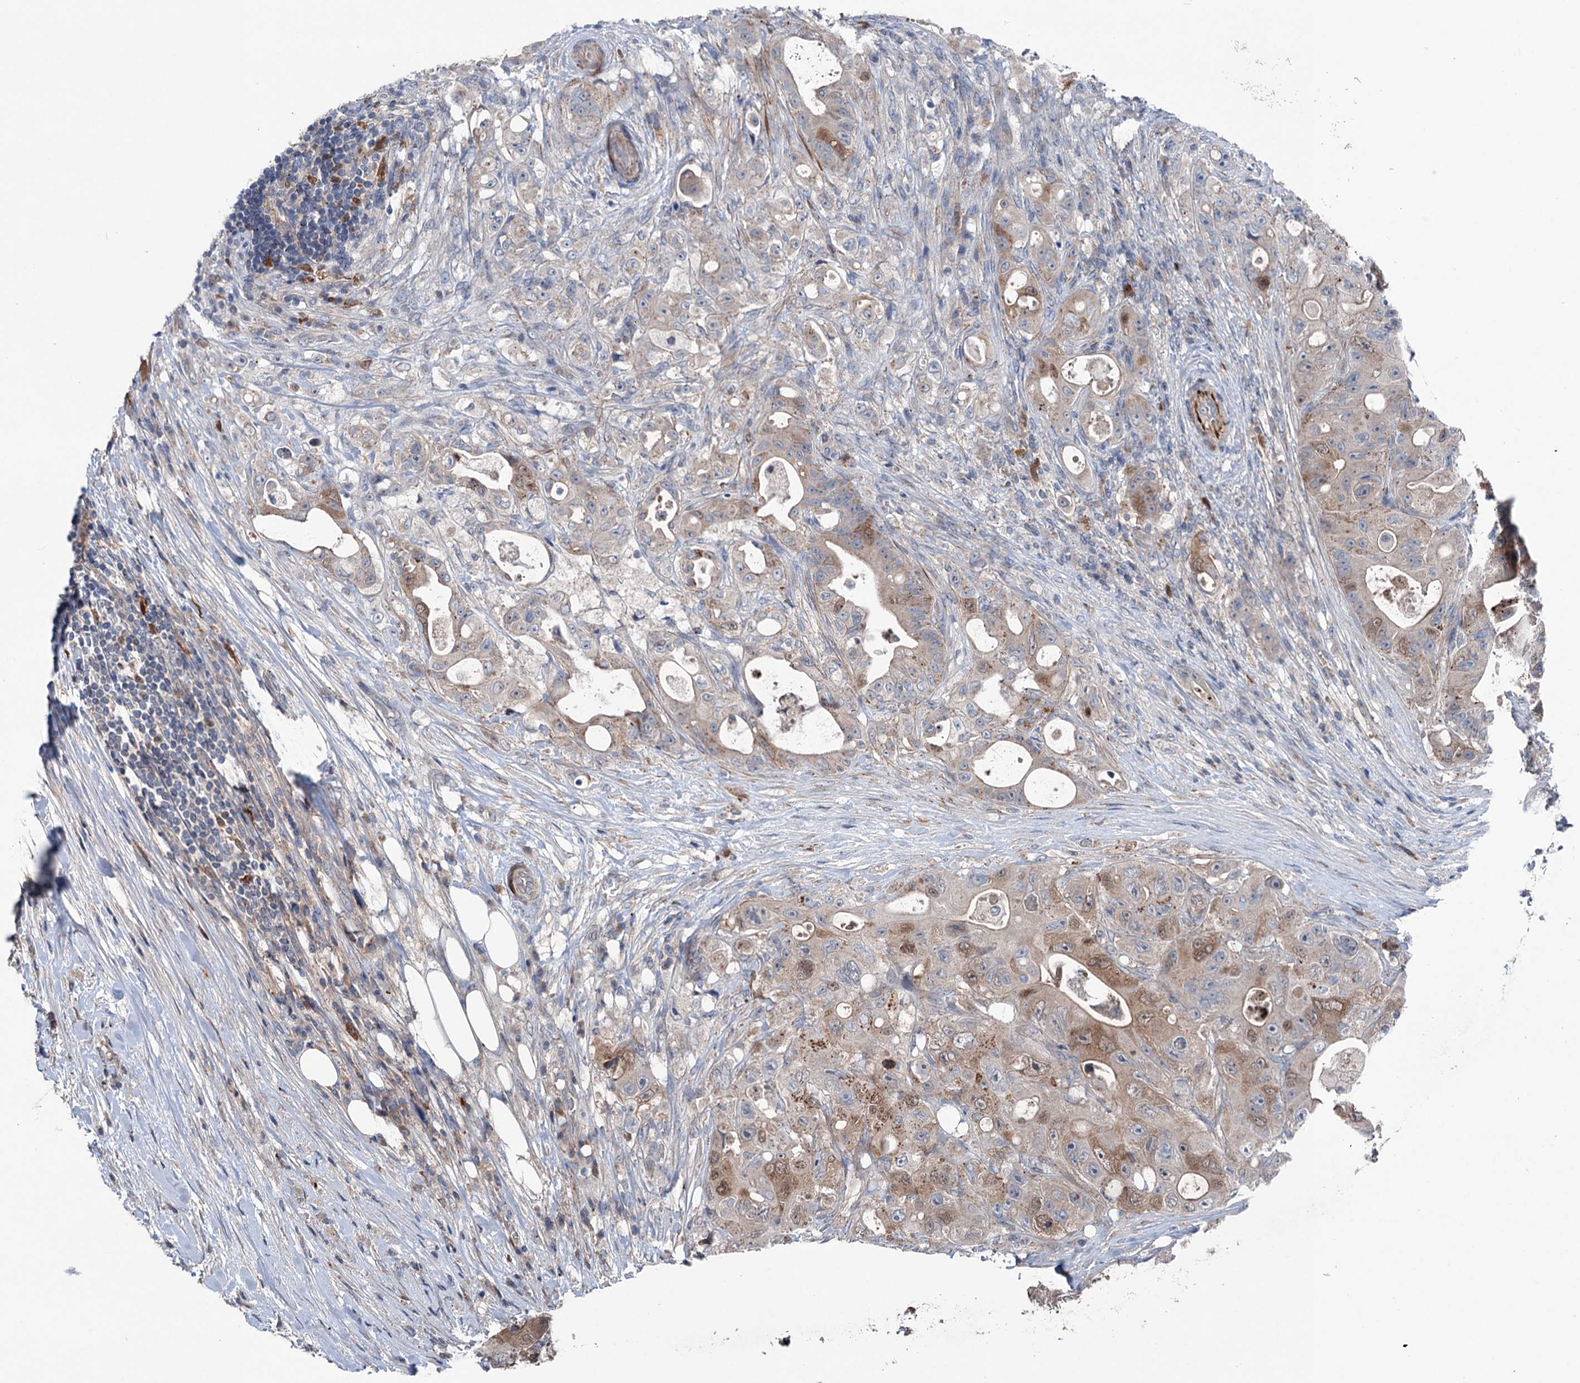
{"staining": {"intensity": "moderate", "quantity": "25%-75%", "location": "cytoplasmic/membranous,nuclear"}, "tissue": "colorectal cancer", "cell_type": "Tumor cells", "image_type": "cancer", "snomed": [{"axis": "morphology", "description": "Adenocarcinoma, NOS"}, {"axis": "topography", "description": "Colon"}], "caption": "The immunohistochemical stain shows moderate cytoplasmic/membranous and nuclear positivity in tumor cells of colorectal adenocarcinoma tissue.", "gene": "NCAPD2", "patient": {"sex": "female", "age": 46}}